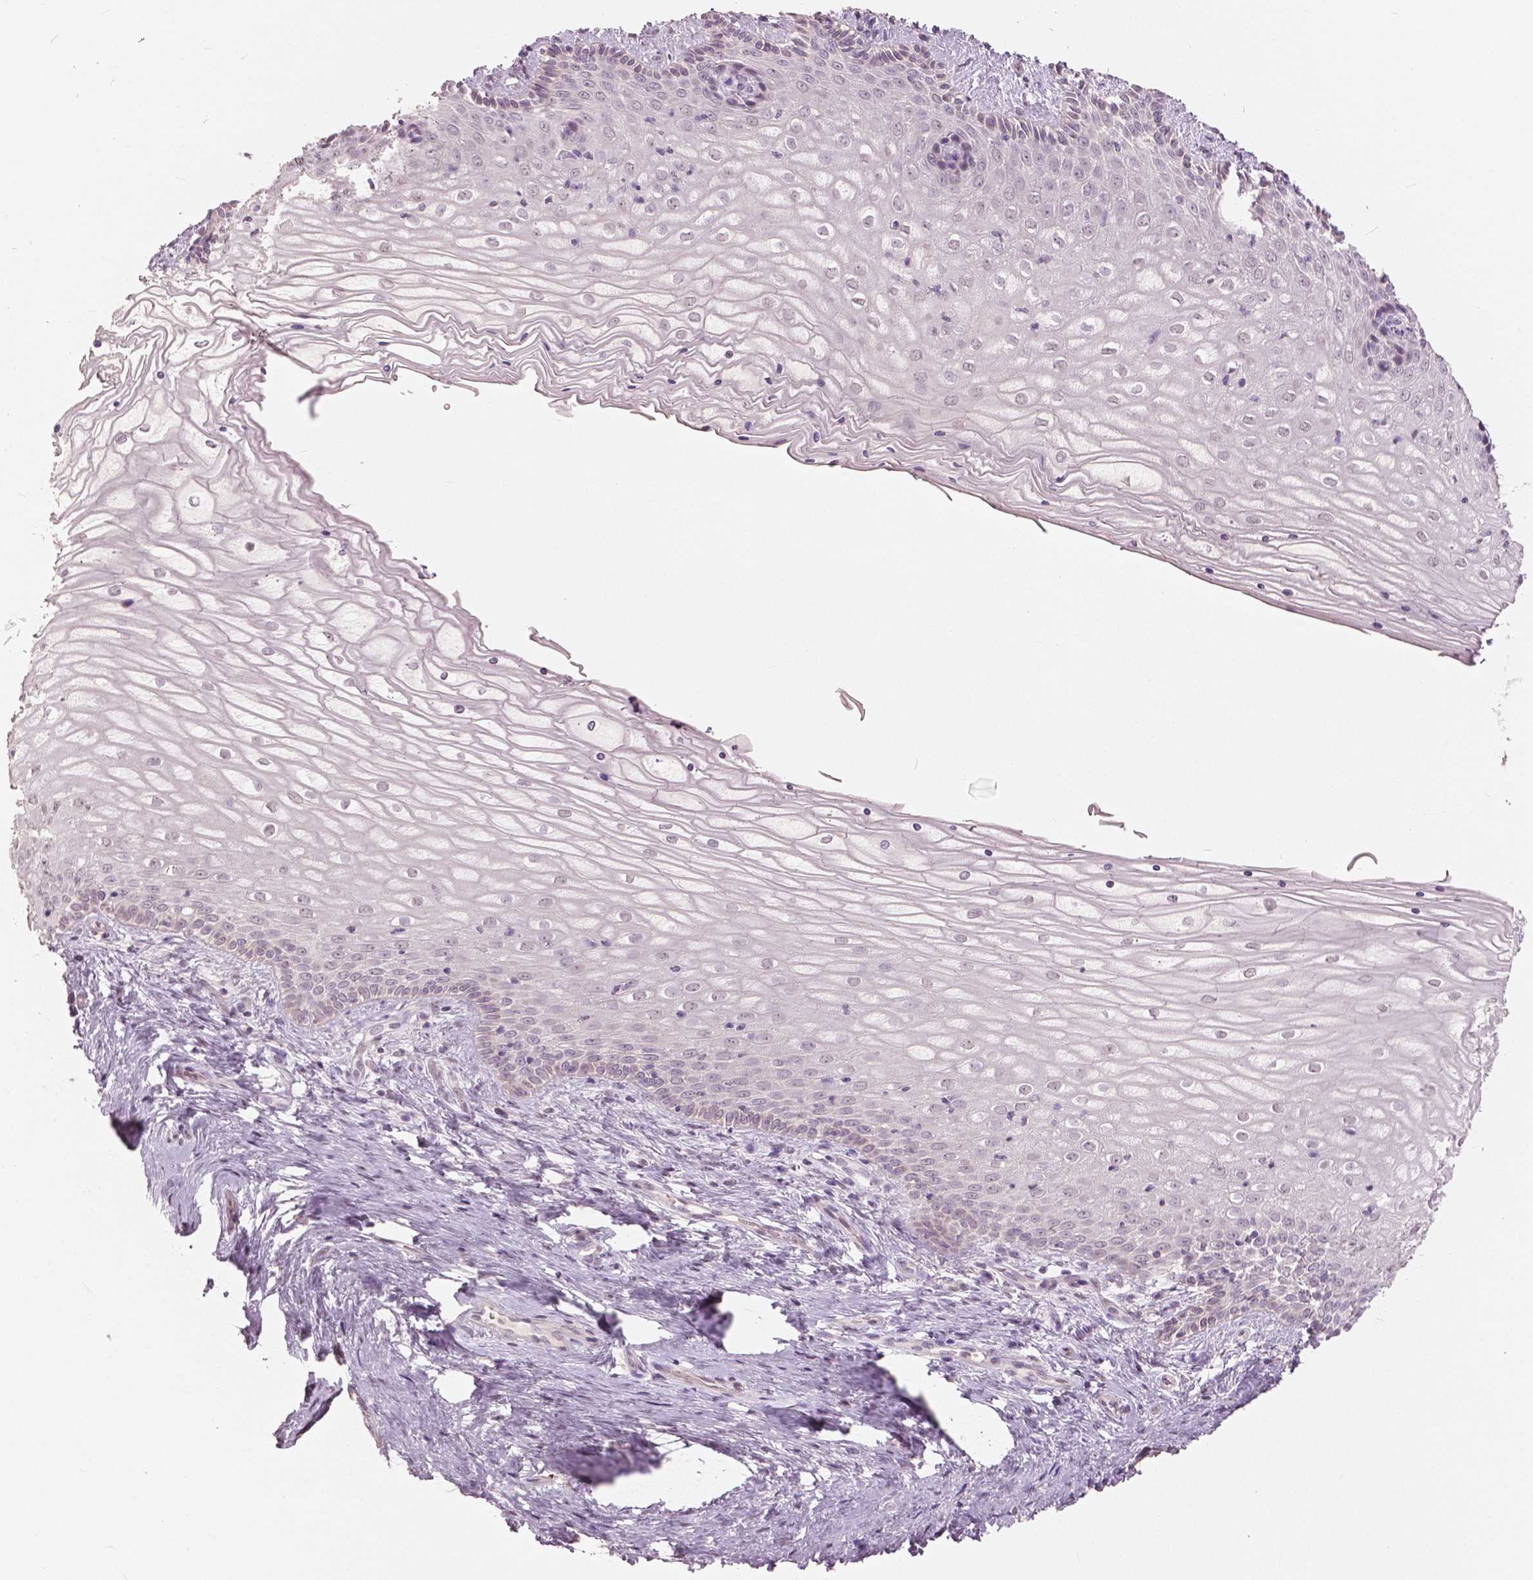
{"staining": {"intensity": "negative", "quantity": "none", "location": "none"}, "tissue": "vagina", "cell_type": "Squamous epithelial cells", "image_type": "normal", "snomed": [{"axis": "morphology", "description": "Normal tissue, NOS"}, {"axis": "topography", "description": "Vagina"}], "caption": "Immunohistochemical staining of benign human vagina demonstrates no significant expression in squamous epithelial cells.", "gene": "NANOG", "patient": {"sex": "female", "age": 45}}